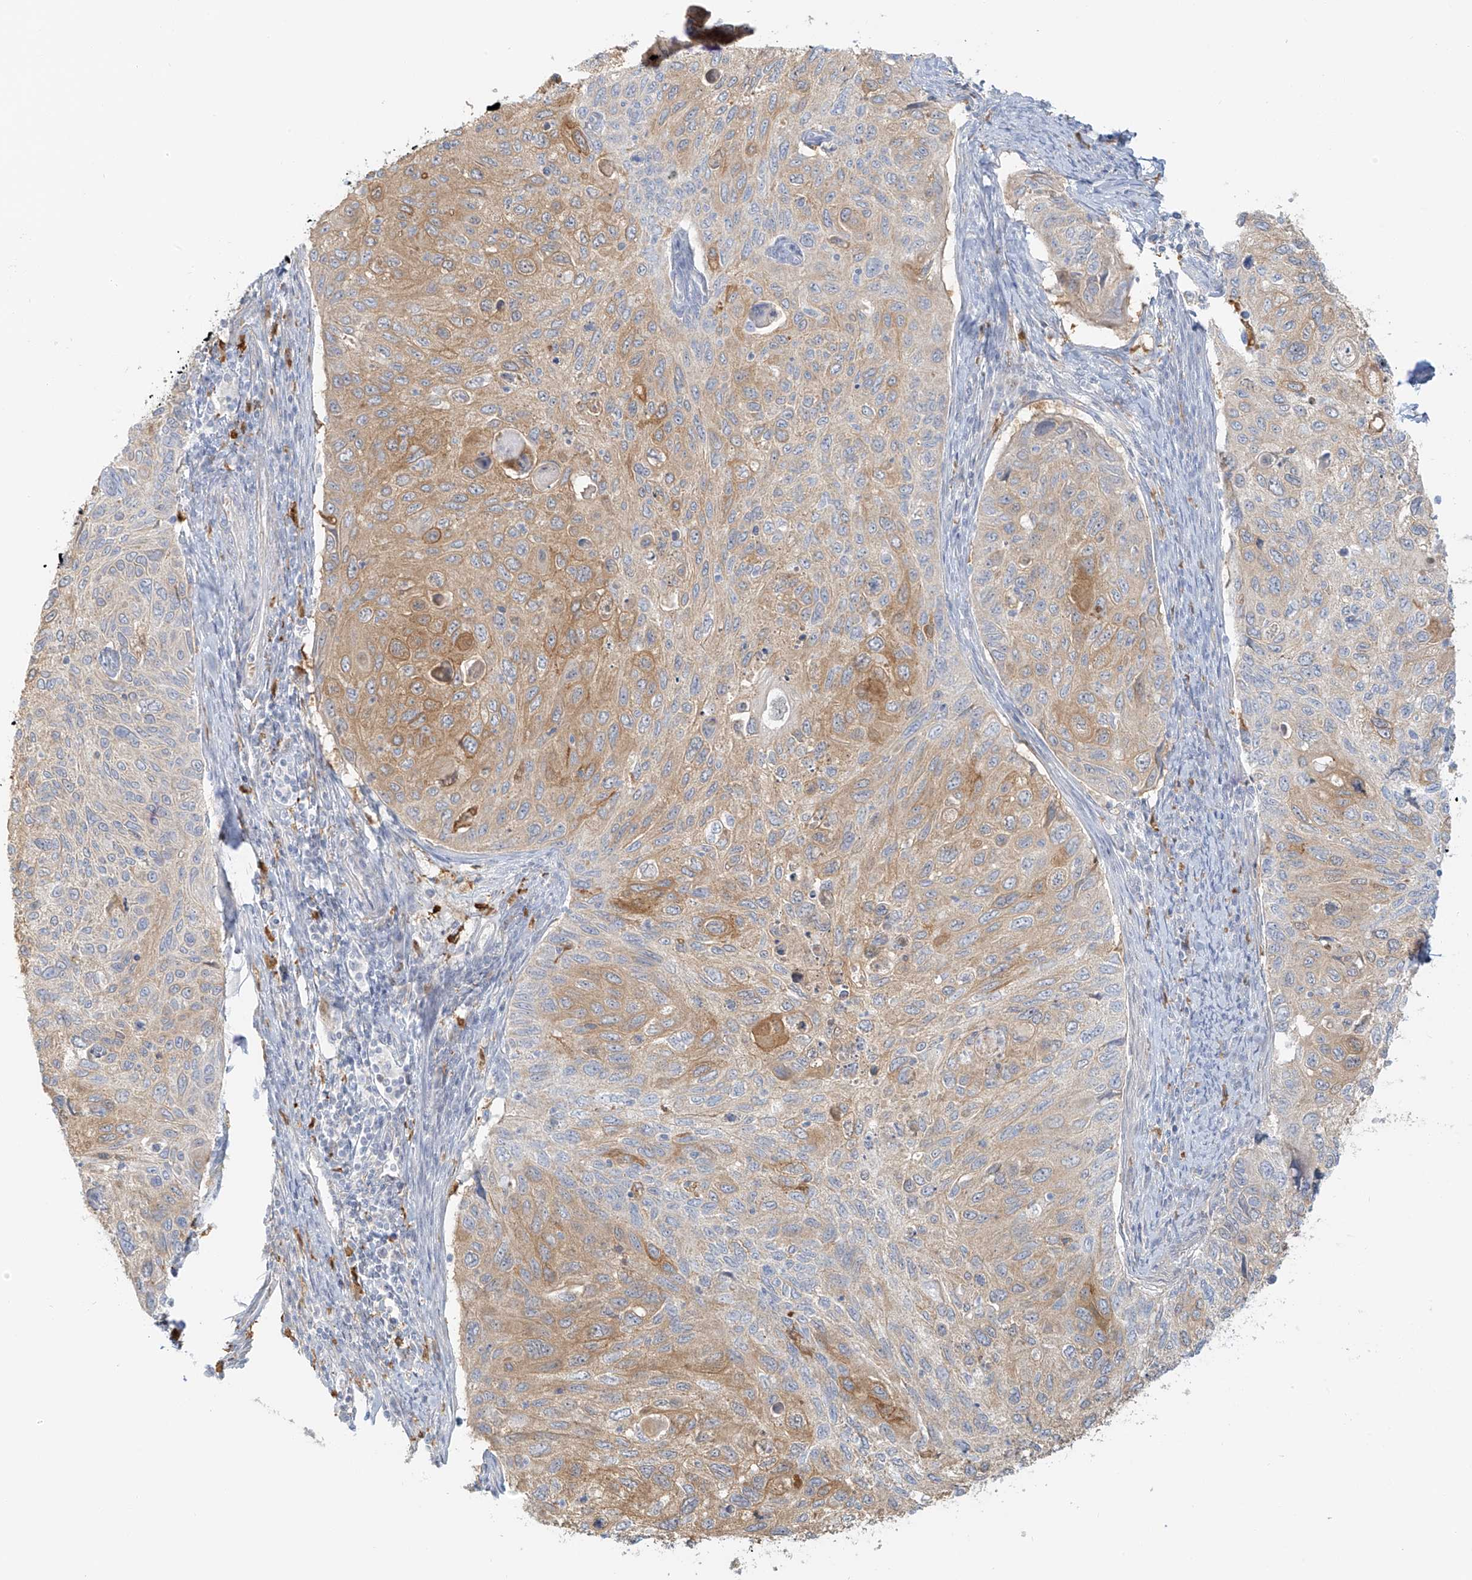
{"staining": {"intensity": "moderate", "quantity": "25%-75%", "location": "cytoplasmic/membranous"}, "tissue": "cervical cancer", "cell_type": "Tumor cells", "image_type": "cancer", "snomed": [{"axis": "morphology", "description": "Squamous cell carcinoma, NOS"}, {"axis": "topography", "description": "Cervix"}], "caption": "Immunohistochemical staining of human squamous cell carcinoma (cervical) displays medium levels of moderate cytoplasmic/membranous protein expression in about 25%-75% of tumor cells. Immunohistochemistry stains the protein in brown and the nuclei are stained blue.", "gene": "UPK1B", "patient": {"sex": "female", "age": 70}}